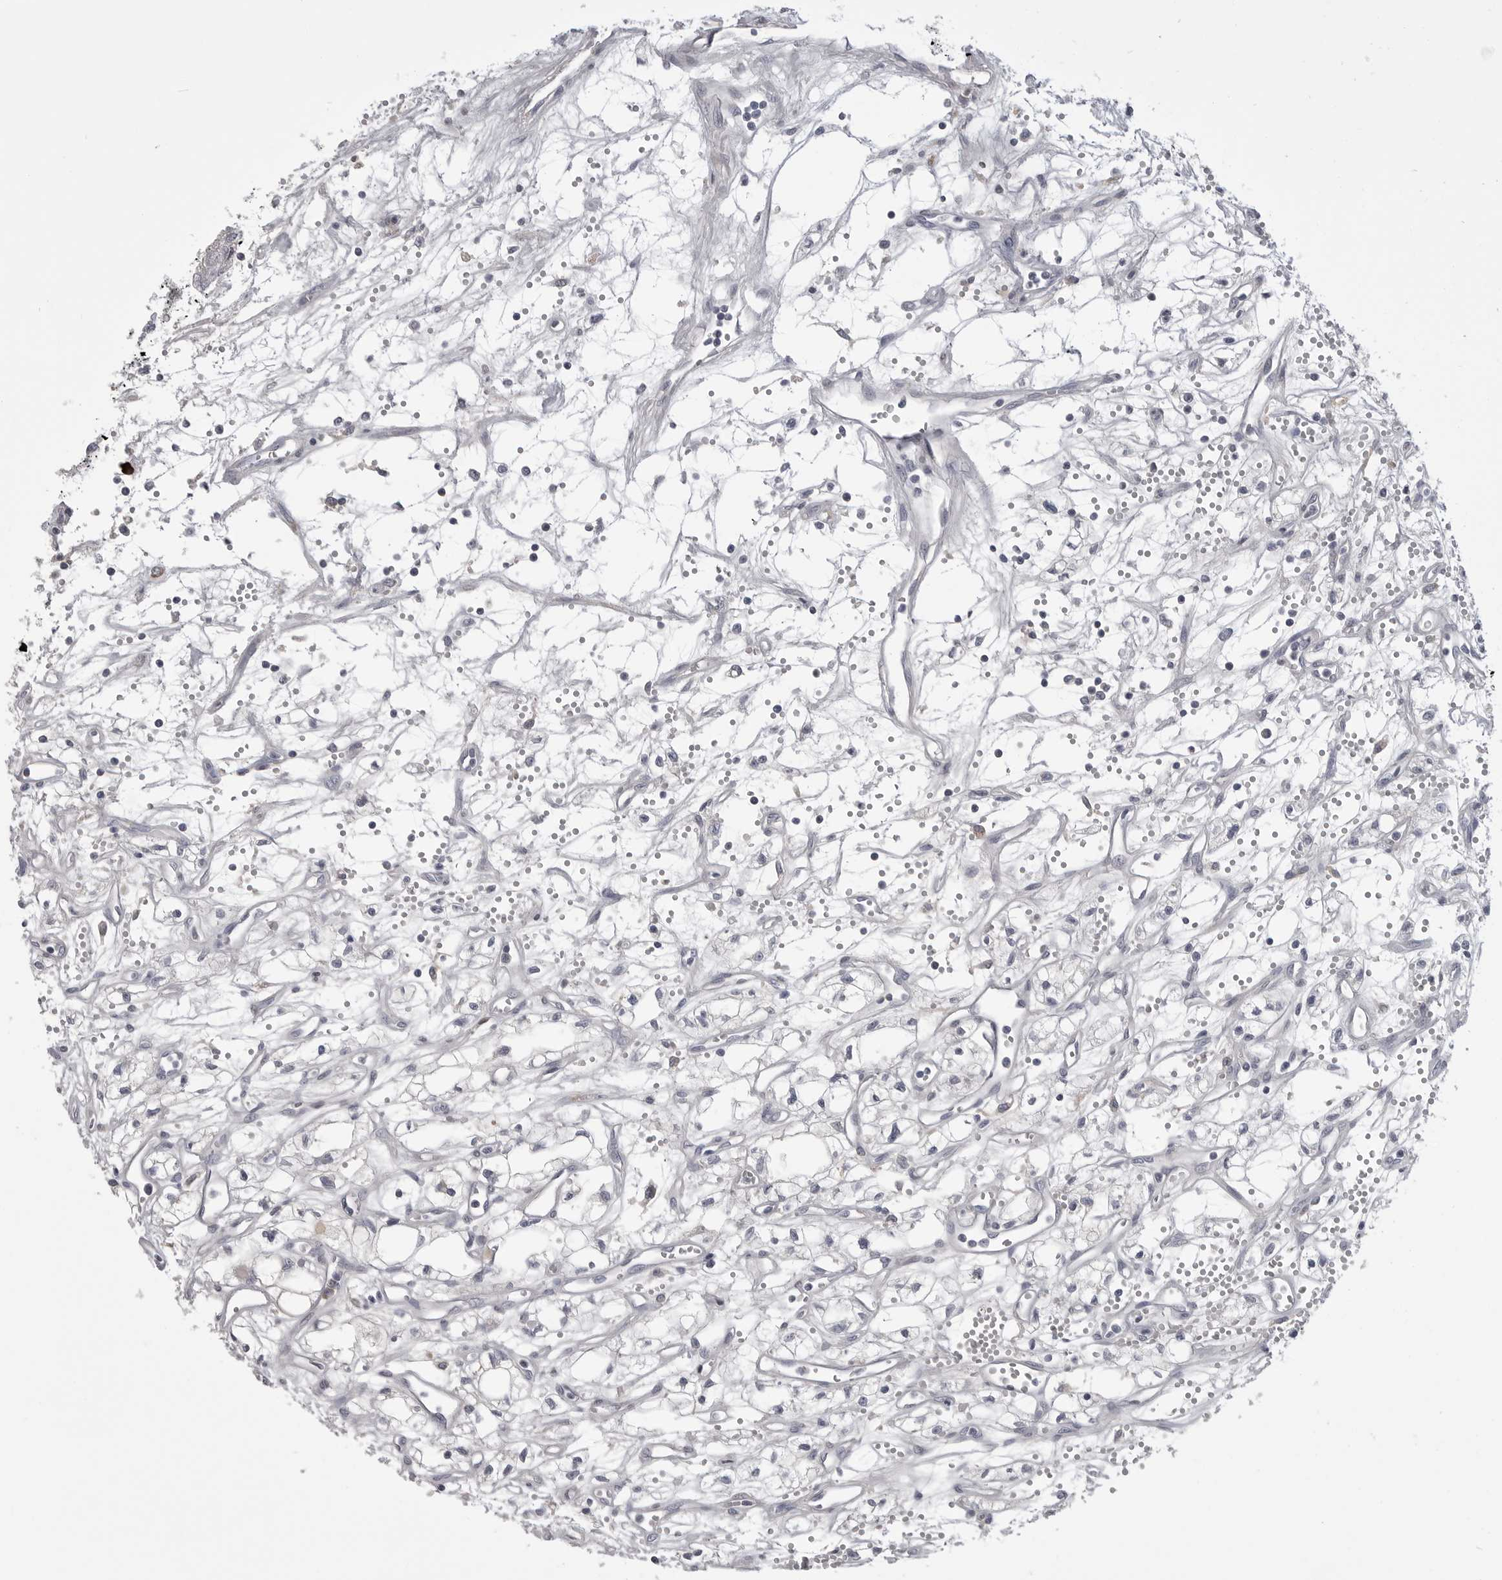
{"staining": {"intensity": "negative", "quantity": "none", "location": "none"}, "tissue": "renal cancer", "cell_type": "Tumor cells", "image_type": "cancer", "snomed": [{"axis": "morphology", "description": "Adenocarcinoma, NOS"}, {"axis": "topography", "description": "Kidney"}], "caption": "IHC of human adenocarcinoma (renal) displays no staining in tumor cells.", "gene": "FKBP2", "patient": {"sex": "male", "age": 59}}